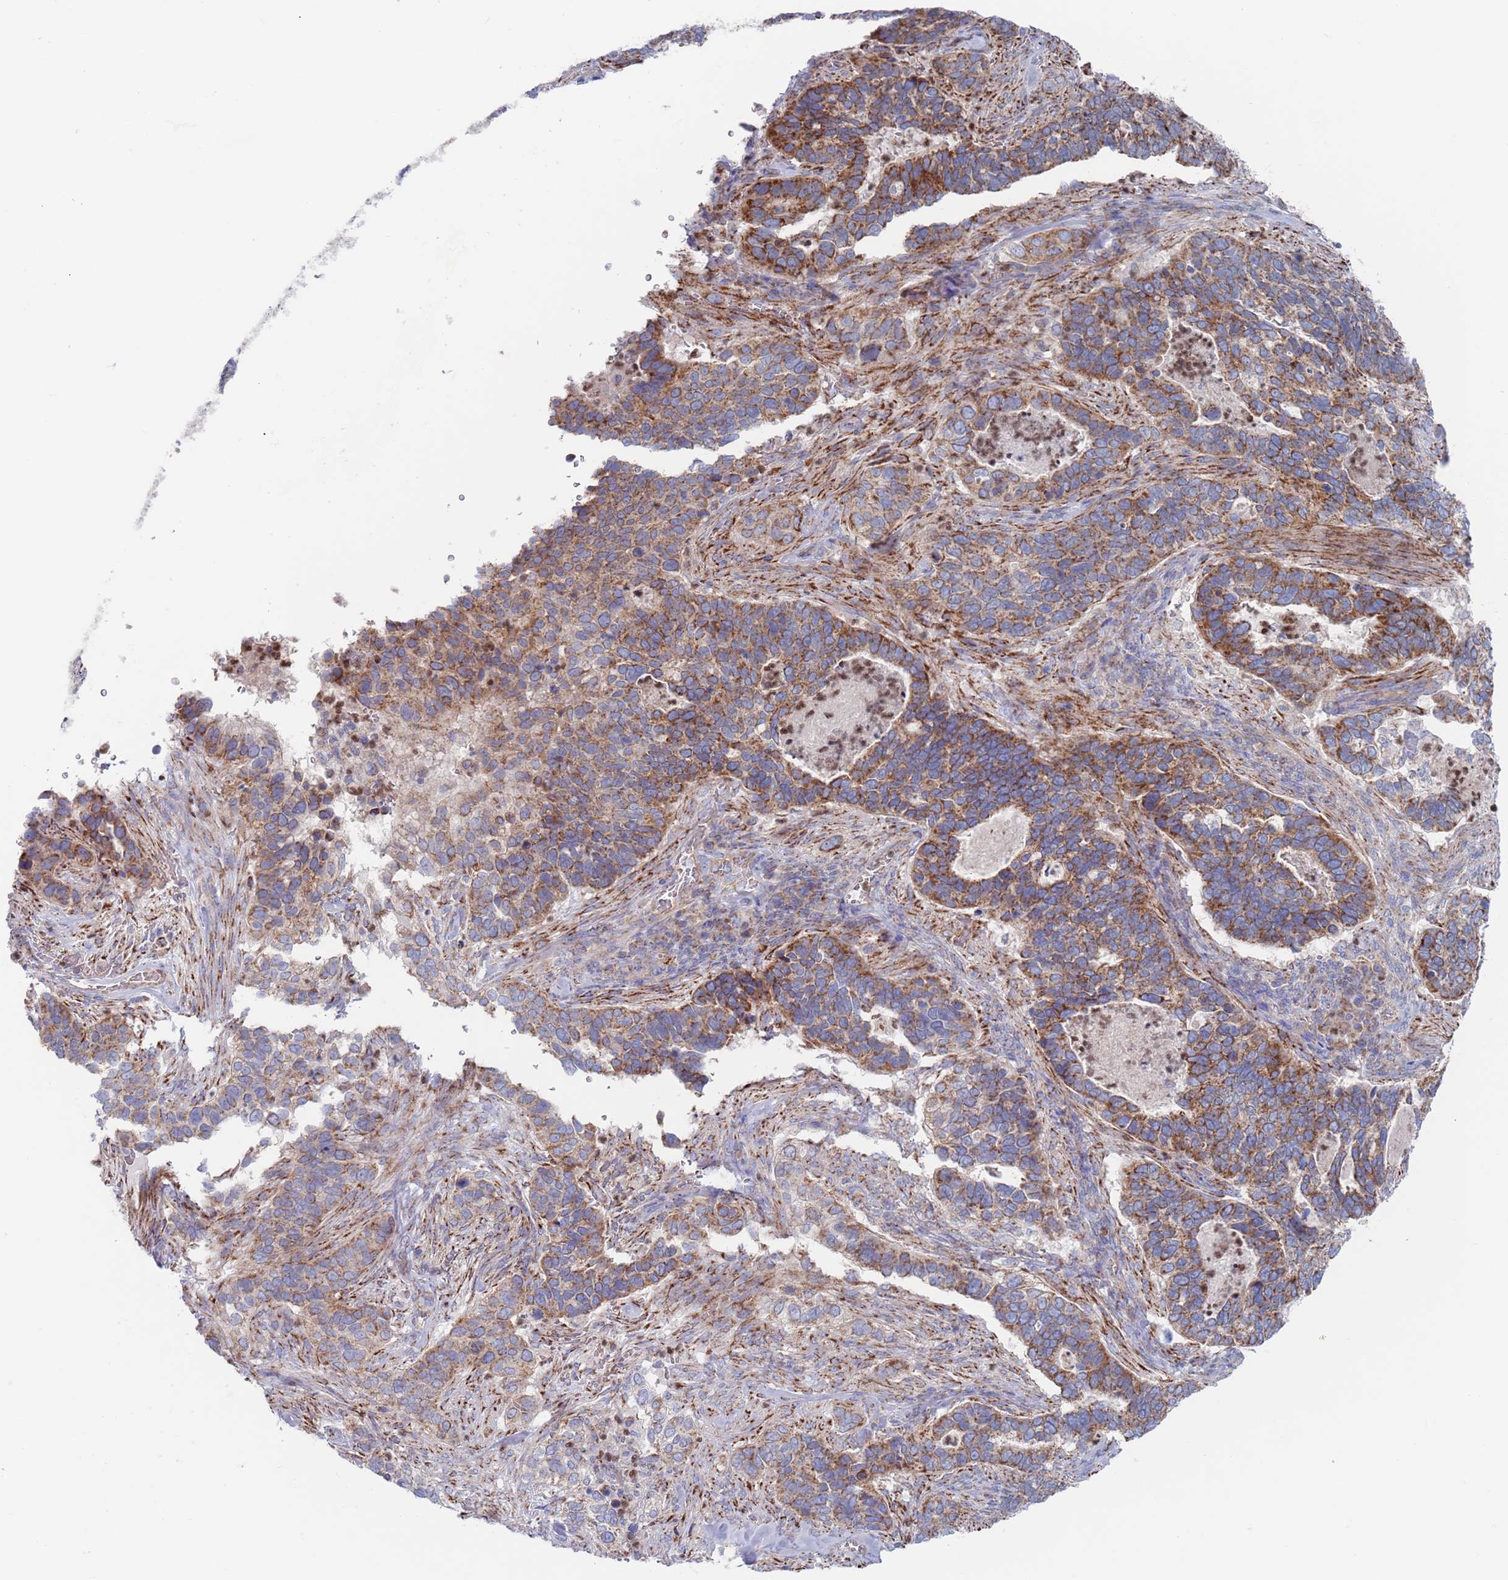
{"staining": {"intensity": "moderate", "quantity": ">75%", "location": "cytoplasmic/membranous"}, "tissue": "cervical cancer", "cell_type": "Tumor cells", "image_type": "cancer", "snomed": [{"axis": "morphology", "description": "Squamous cell carcinoma, NOS"}, {"axis": "topography", "description": "Cervix"}], "caption": "This histopathology image reveals cervical cancer (squamous cell carcinoma) stained with IHC to label a protein in brown. The cytoplasmic/membranous of tumor cells show moderate positivity for the protein. Nuclei are counter-stained blue.", "gene": "CHCHD6", "patient": {"sex": "female", "age": 38}}